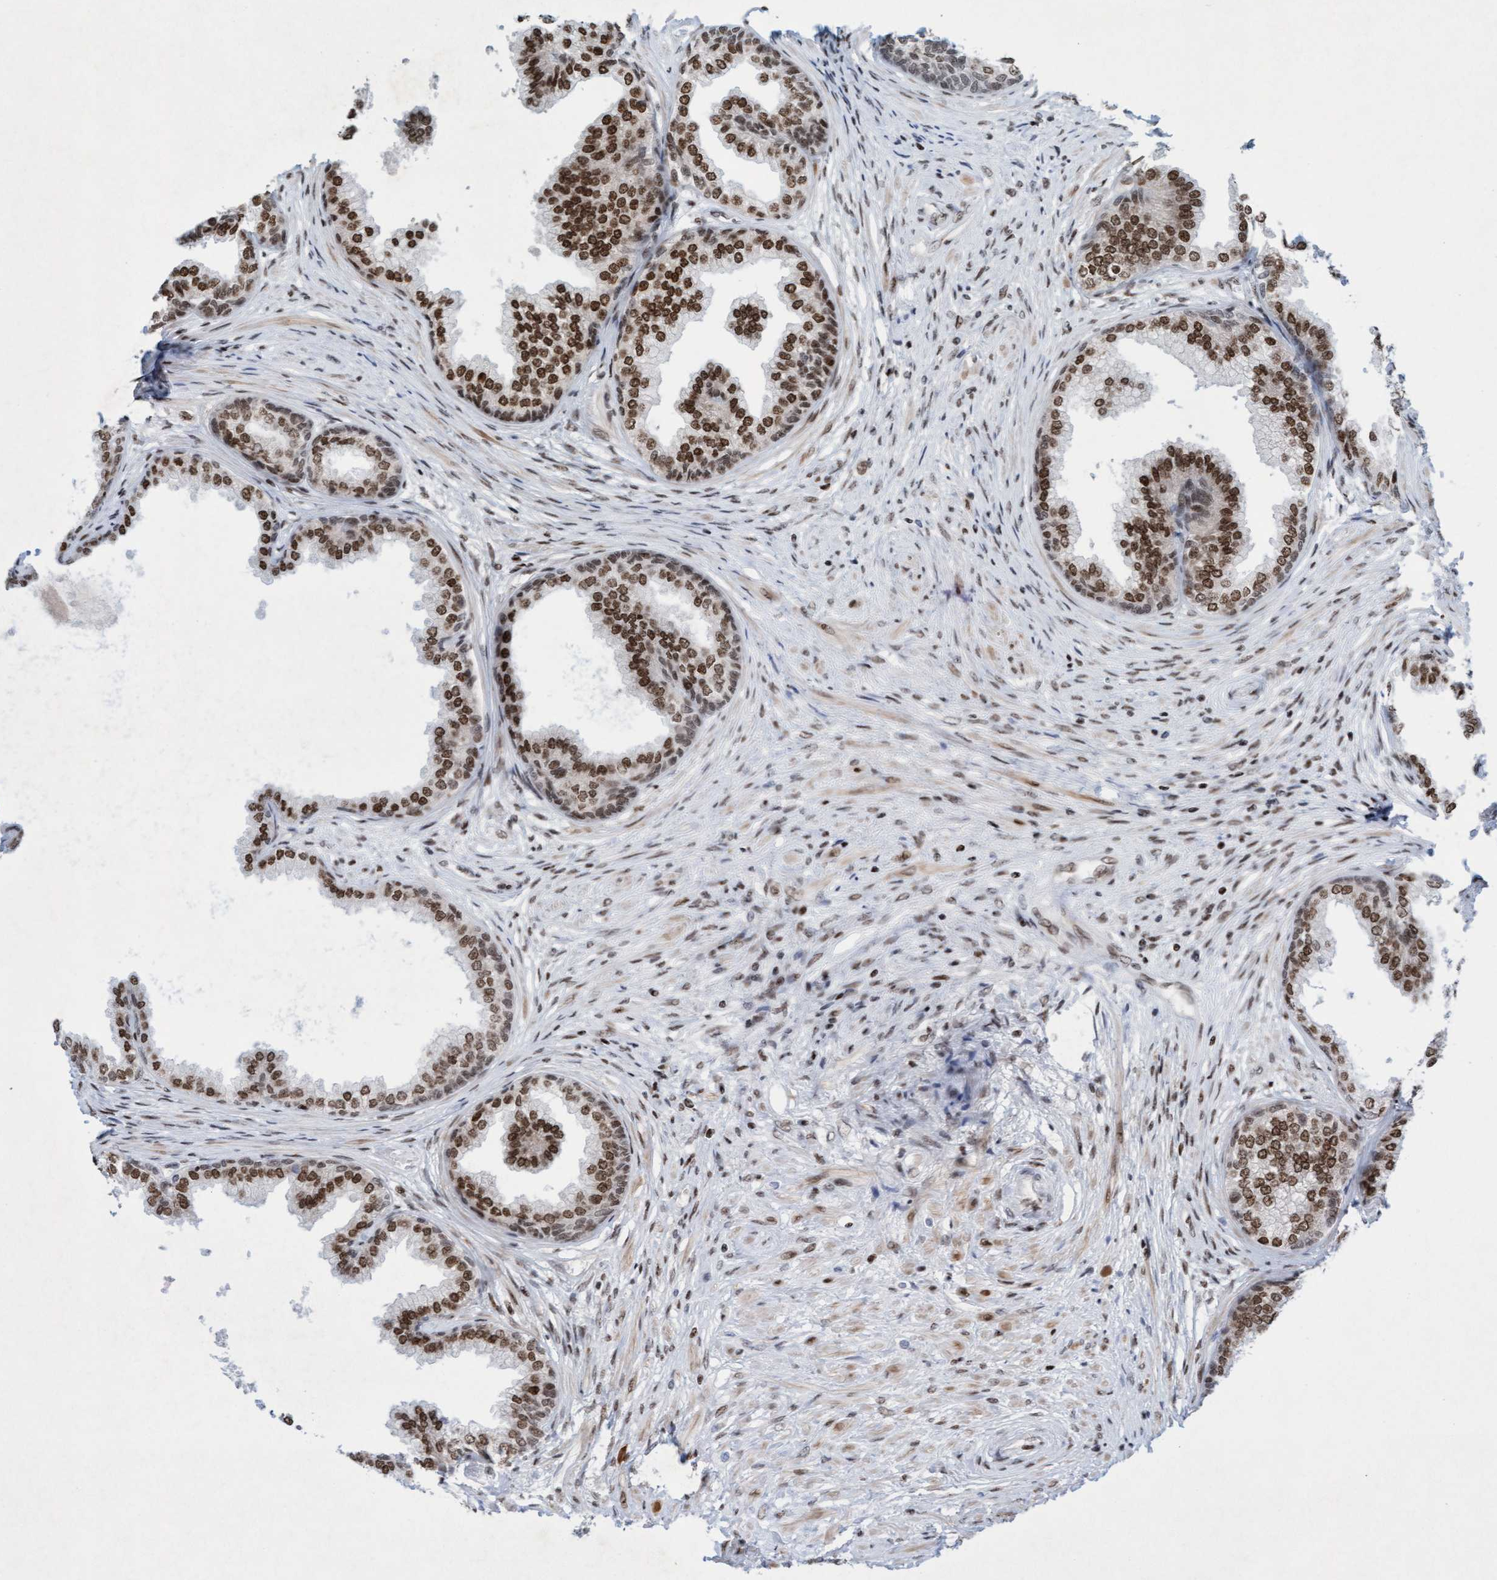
{"staining": {"intensity": "strong", "quantity": ">75%", "location": "nuclear"}, "tissue": "prostate", "cell_type": "Glandular cells", "image_type": "normal", "snomed": [{"axis": "morphology", "description": "Normal tissue, NOS"}, {"axis": "topography", "description": "Prostate"}], "caption": "Prostate stained with DAB IHC exhibits high levels of strong nuclear staining in about >75% of glandular cells.", "gene": "GLRX2", "patient": {"sex": "male", "age": 76}}